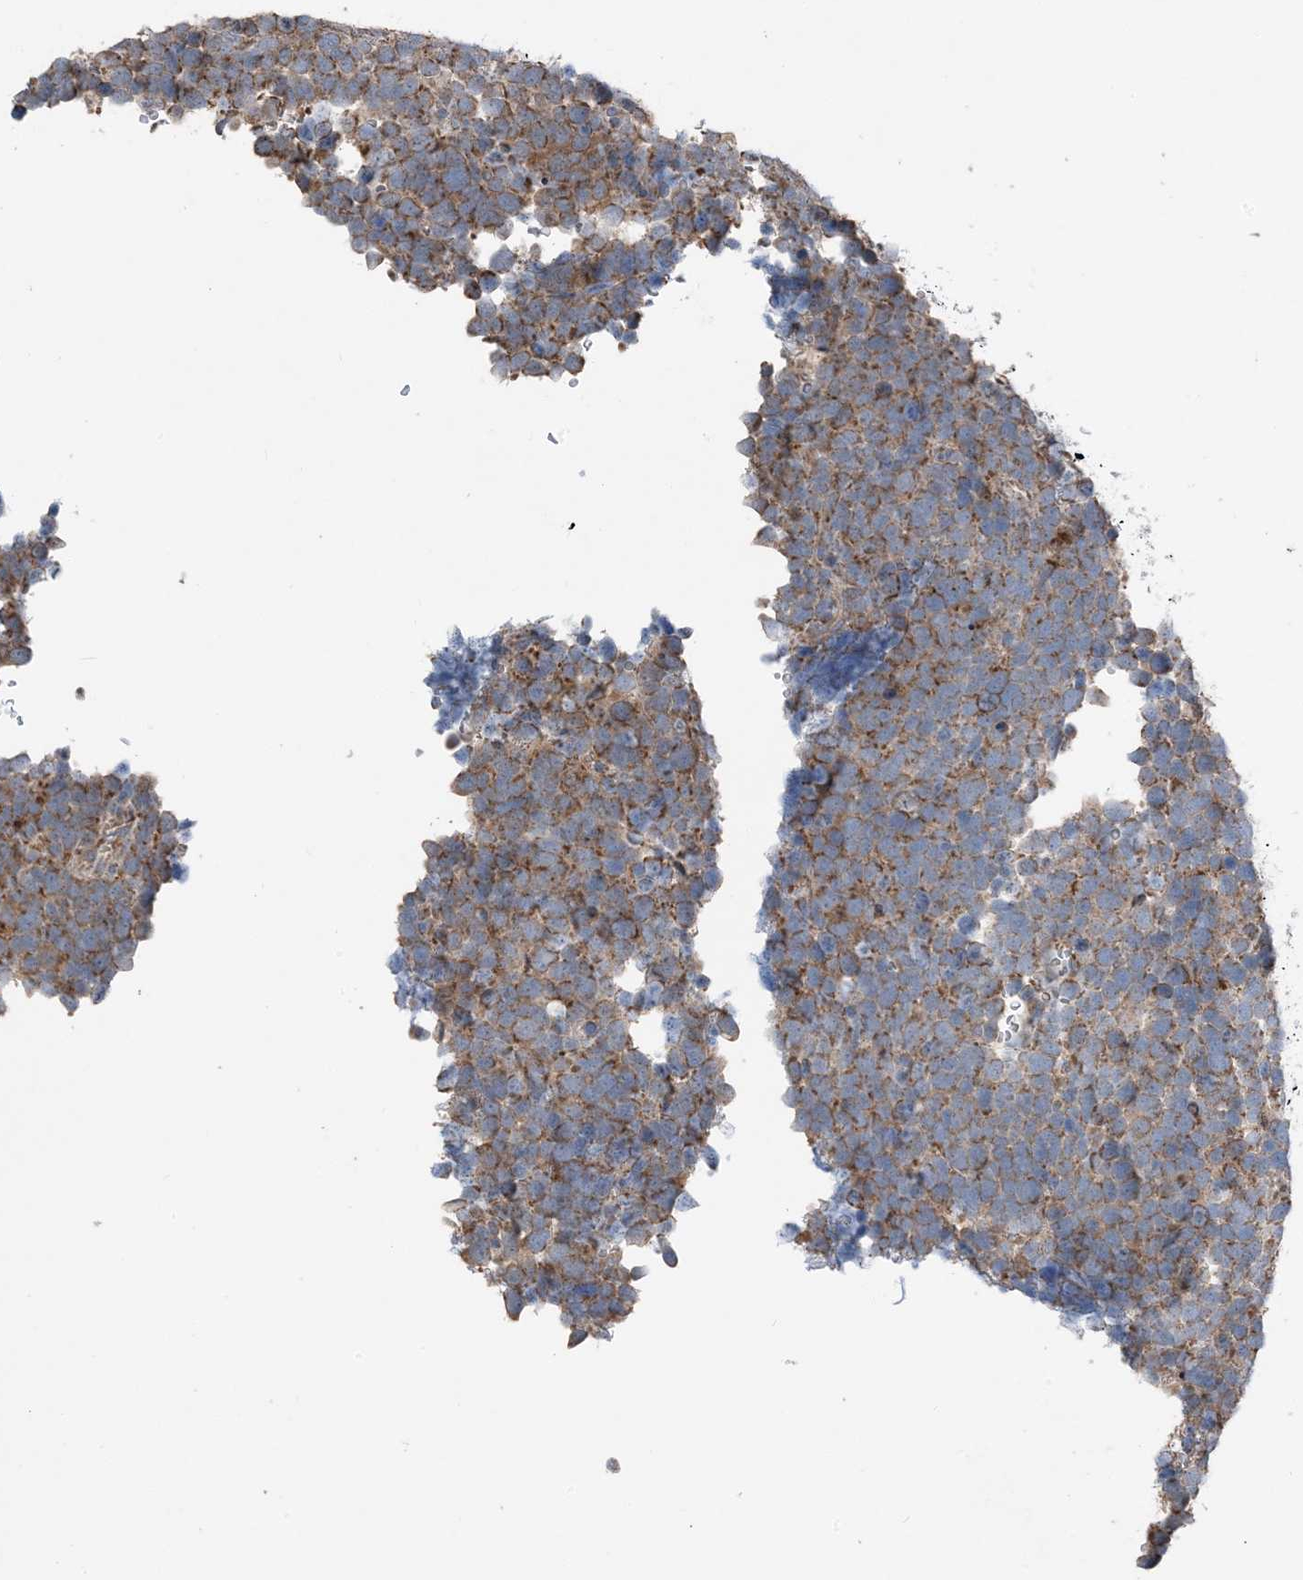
{"staining": {"intensity": "moderate", "quantity": ">75%", "location": "cytoplasmic/membranous"}, "tissue": "urothelial cancer", "cell_type": "Tumor cells", "image_type": "cancer", "snomed": [{"axis": "morphology", "description": "Urothelial carcinoma, High grade"}, {"axis": "topography", "description": "Urinary bladder"}], "caption": "Tumor cells demonstrate medium levels of moderate cytoplasmic/membranous staining in about >75% of cells in human urothelial cancer.", "gene": "DHX30", "patient": {"sex": "female", "age": 82}}